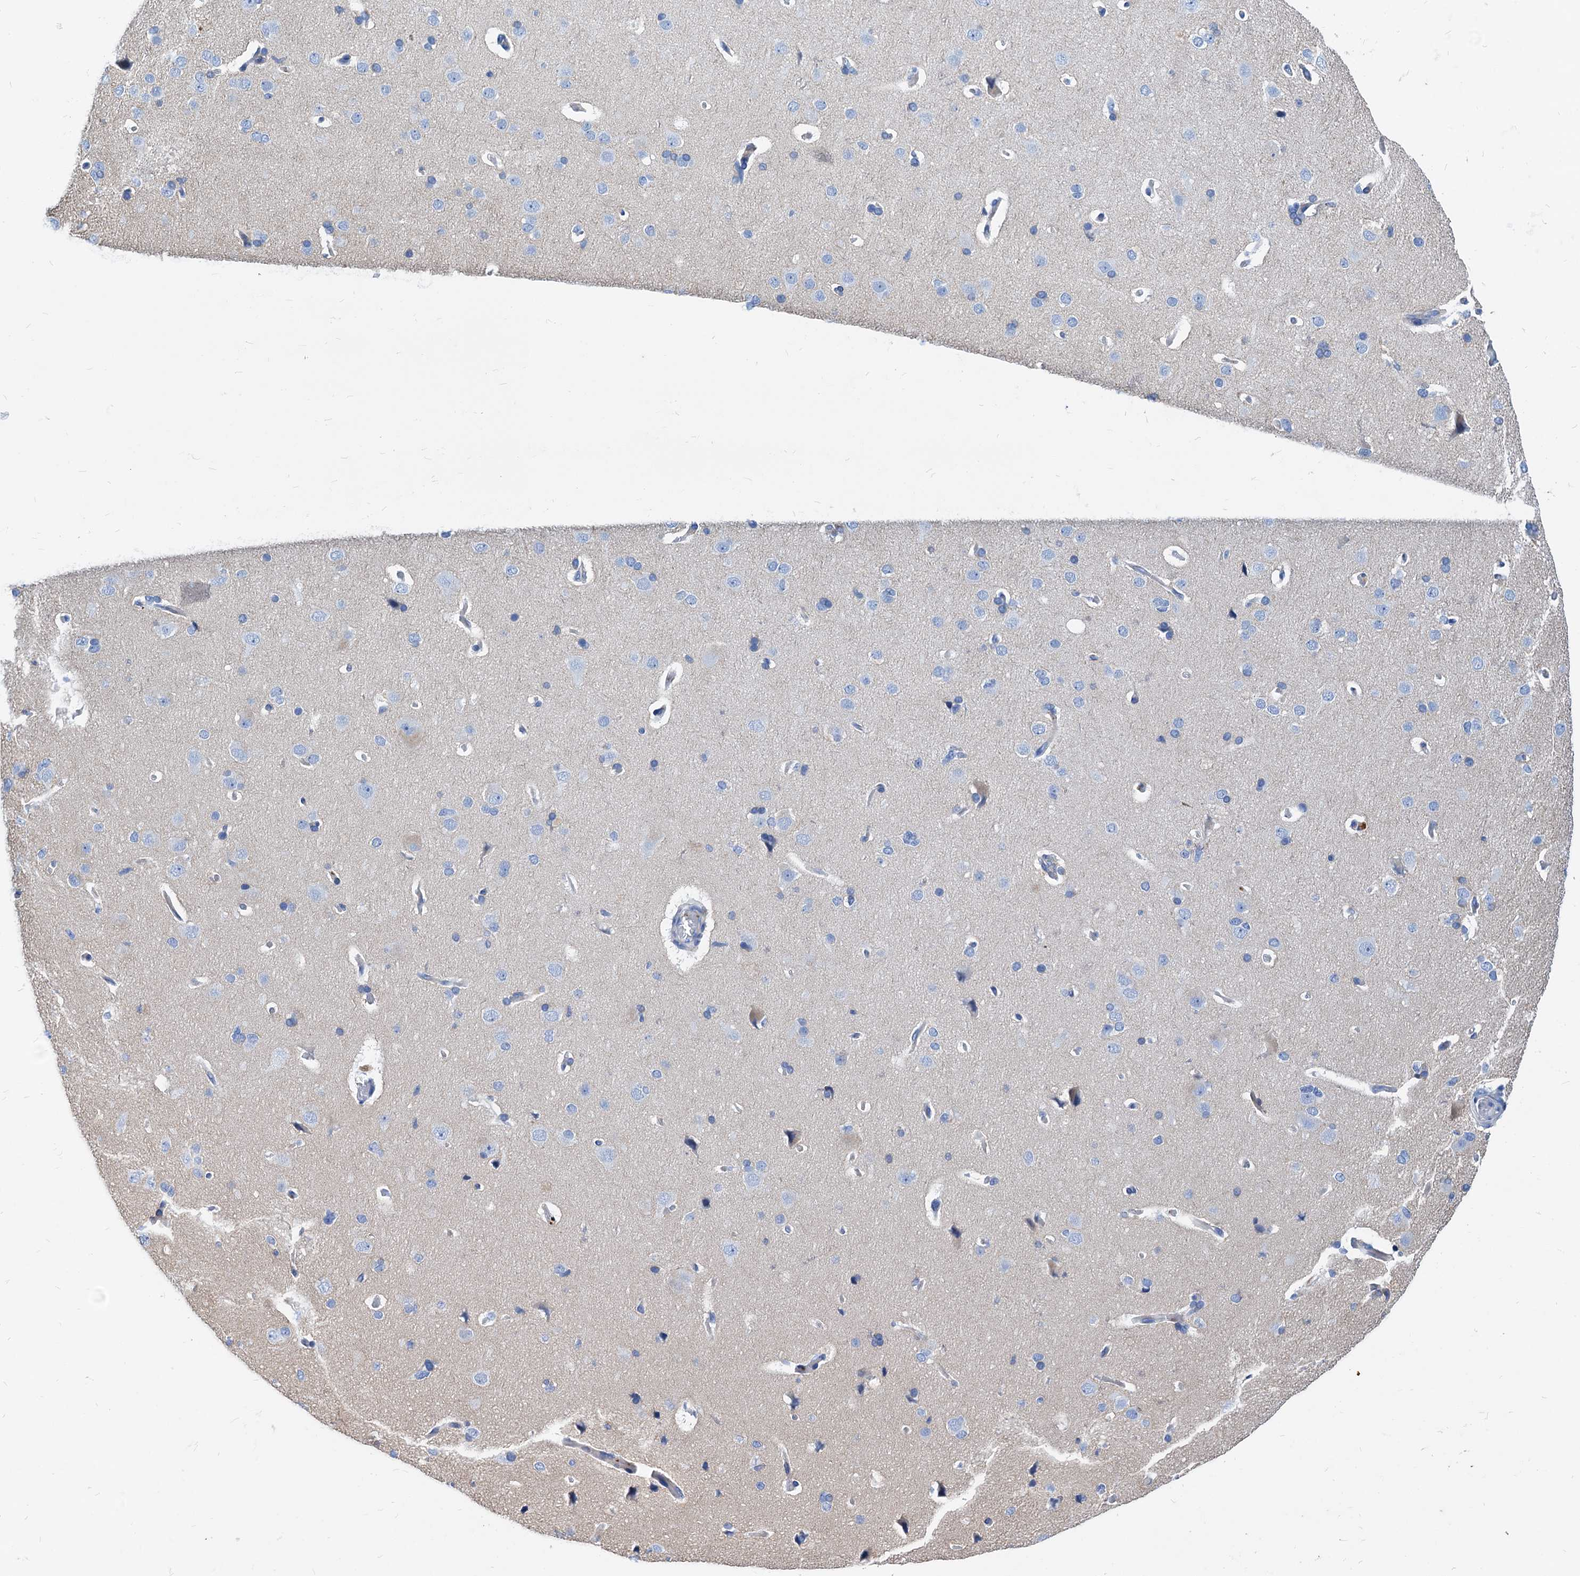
{"staining": {"intensity": "negative", "quantity": "none", "location": "none"}, "tissue": "cerebral cortex", "cell_type": "Endothelial cells", "image_type": "normal", "snomed": [{"axis": "morphology", "description": "Normal tissue, NOS"}, {"axis": "topography", "description": "Cerebral cortex"}], "caption": "Immunohistochemical staining of normal human cerebral cortex reveals no significant positivity in endothelial cells.", "gene": "LCP2", "patient": {"sex": "male", "age": 62}}